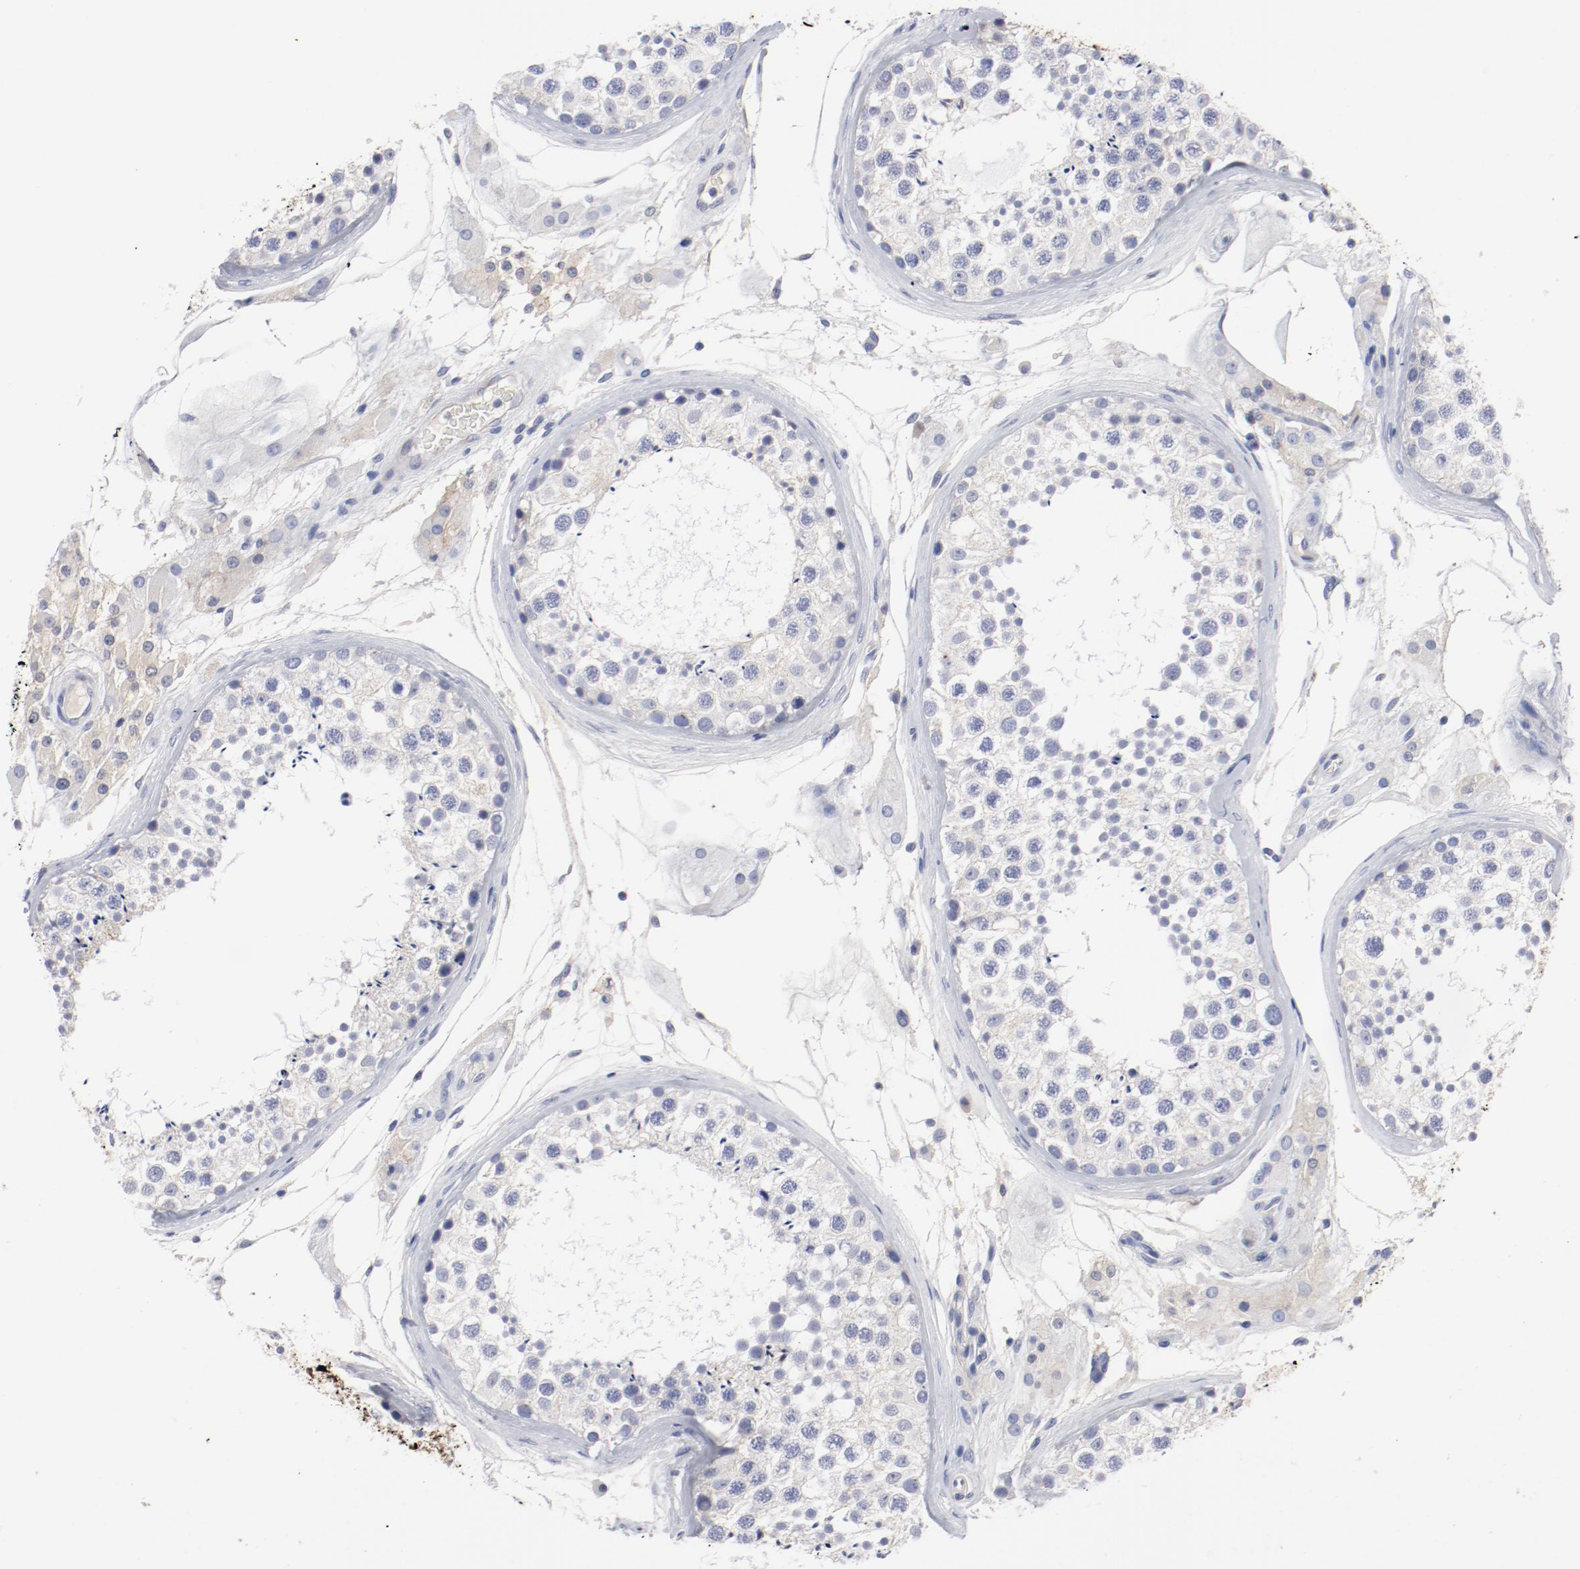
{"staining": {"intensity": "weak", "quantity": "25%-75%", "location": "cytoplasmic/membranous"}, "tissue": "testis", "cell_type": "Cells in seminiferous ducts", "image_type": "normal", "snomed": [{"axis": "morphology", "description": "Normal tissue, NOS"}, {"axis": "topography", "description": "Testis"}], "caption": "Immunohistochemical staining of normal human testis reveals low levels of weak cytoplasmic/membranous positivity in approximately 25%-75% of cells in seminiferous ducts. (brown staining indicates protein expression, while blue staining denotes nuclei).", "gene": "TSPAN6", "patient": {"sex": "male", "age": 46}}